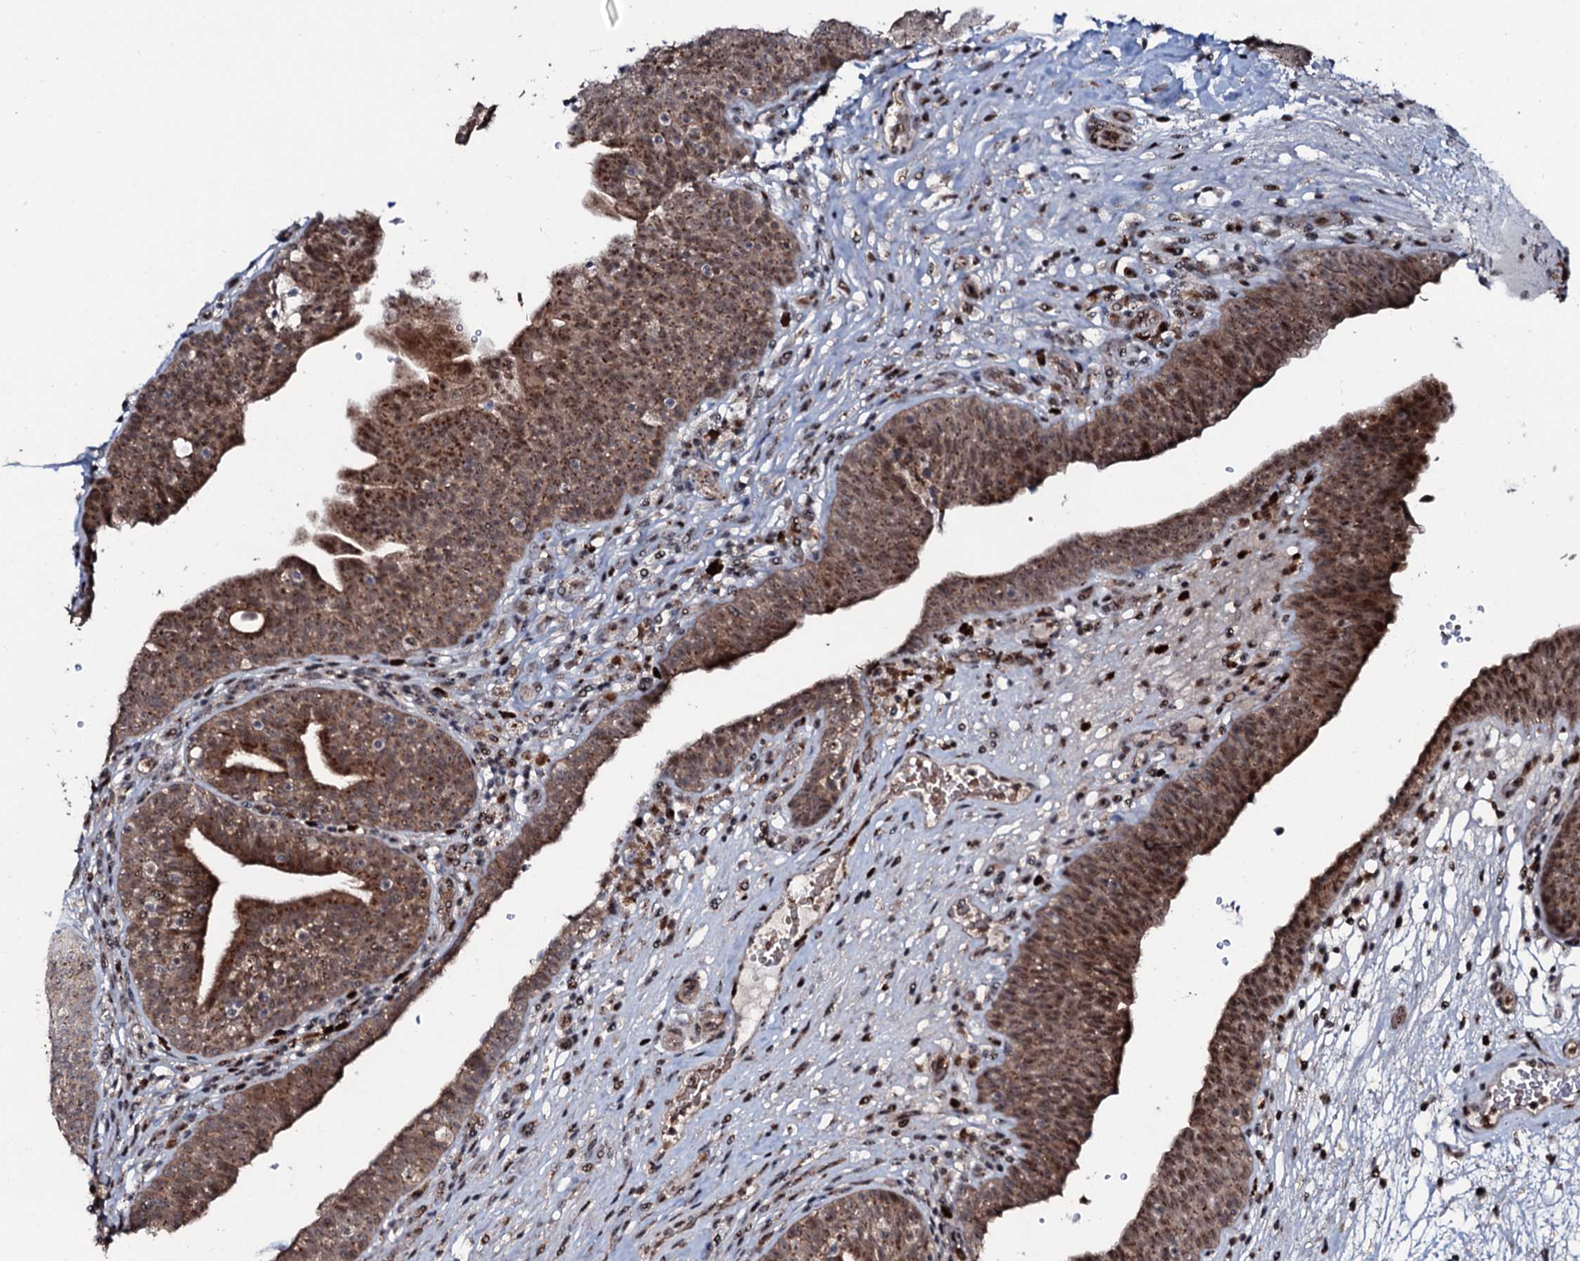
{"staining": {"intensity": "strong", "quantity": ">75%", "location": "cytoplasmic/membranous,nuclear"}, "tissue": "urinary bladder", "cell_type": "Urothelial cells", "image_type": "normal", "snomed": [{"axis": "morphology", "description": "Normal tissue, NOS"}, {"axis": "topography", "description": "Urinary bladder"}], "caption": "About >75% of urothelial cells in benign urinary bladder display strong cytoplasmic/membranous,nuclear protein staining as visualized by brown immunohistochemical staining.", "gene": "COG6", "patient": {"sex": "male", "age": 71}}